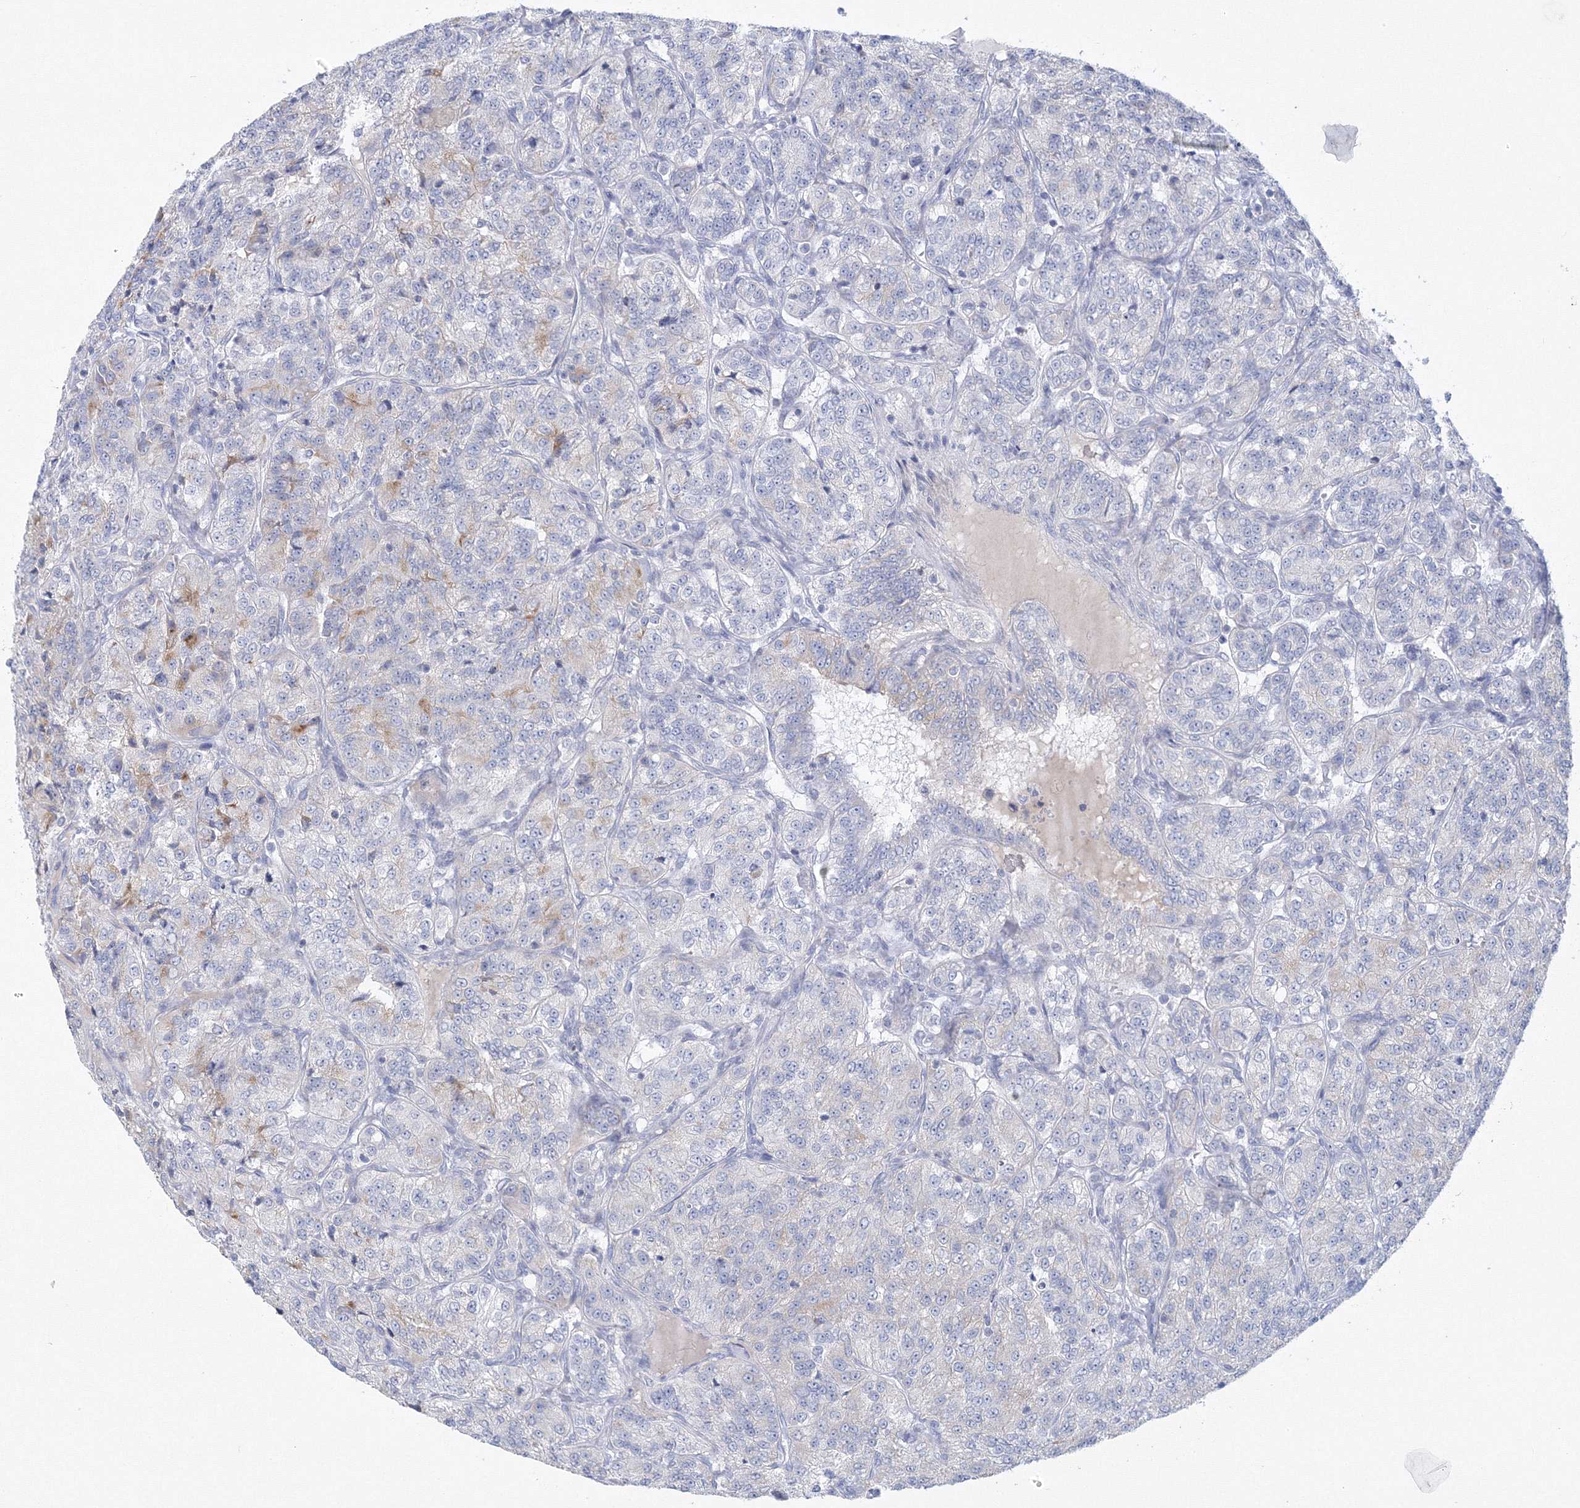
{"staining": {"intensity": "negative", "quantity": "none", "location": "none"}, "tissue": "renal cancer", "cell_type": "Tumor cells", "image_type": "cancer", "snomed": [{"axis": "morphology", "description": "Adenocarcinoma, NOS"}, {"axis": "topography", "description": "Kidney"}], "caption": "A high-resolution image shows immunohistochemistry staining of adenocarcinoma (renal), which demonstrates no significant staining in tumor cells.", "gene": "NIPAL1", "patient": {"sex": "female", "age": 63}}